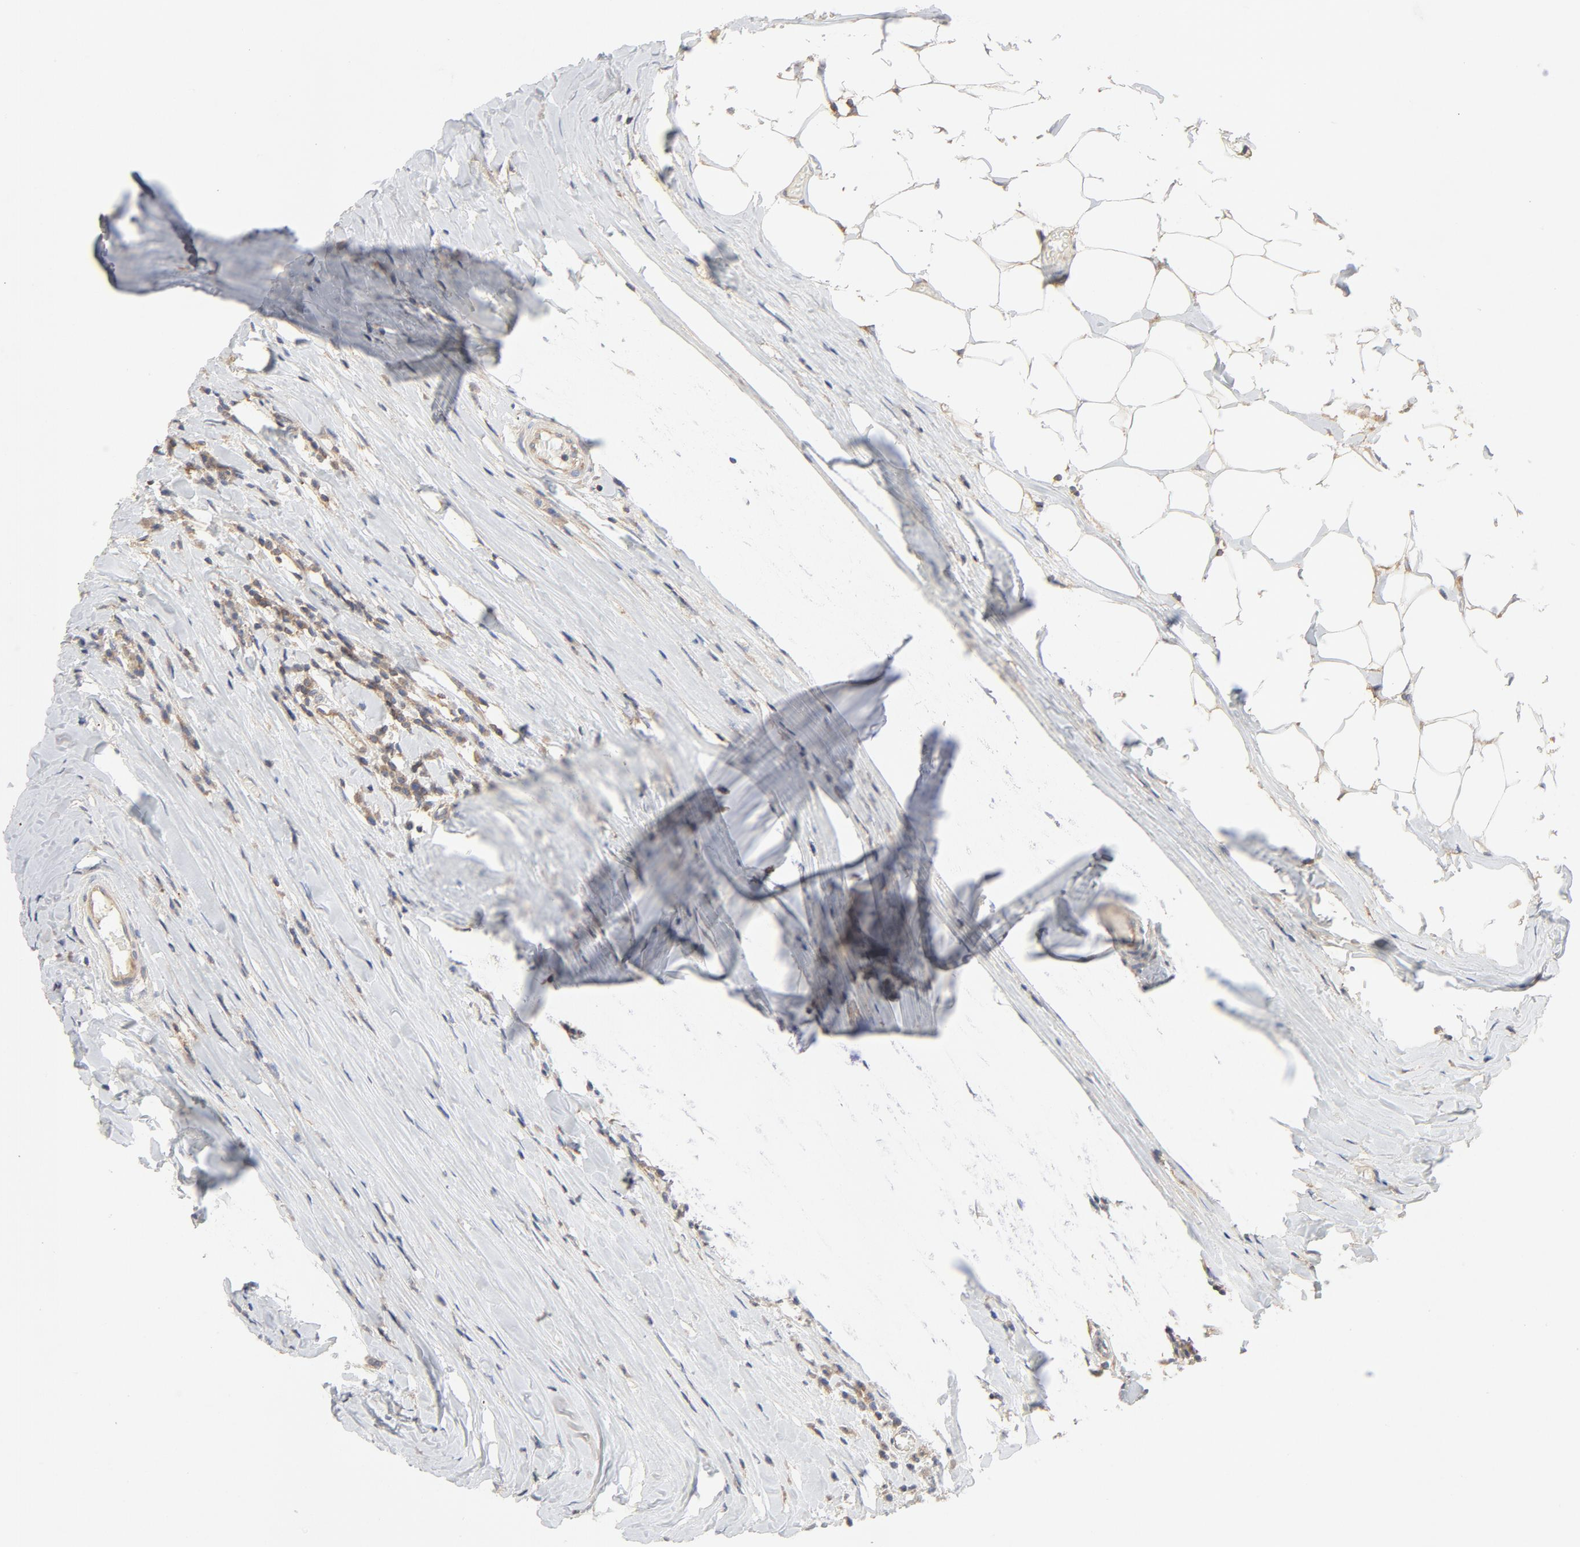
{"staining": {"intensity": "weak", "quantity": "25%-75%", "location": "cytoplasmic/membranous"}, "tissue": "head and neck cancer", "cell_type": "Tumor cells", "image_type": "cancer", "snomed": [{"axis": "morphology", "description": "Adenocarcinoma, NOS"}, {"axis": "topography", "description": "Salivary gland"}, {"axis": "topography", "description": "Head-Neck"}], "caption": "Weak cytoplasmic/membranous protein staining is seen in approximately 25%-75% of tumor cells in head and neck cancer.", "gene": "RABEP1", "patient": {"sex": "female", "age": 65}}